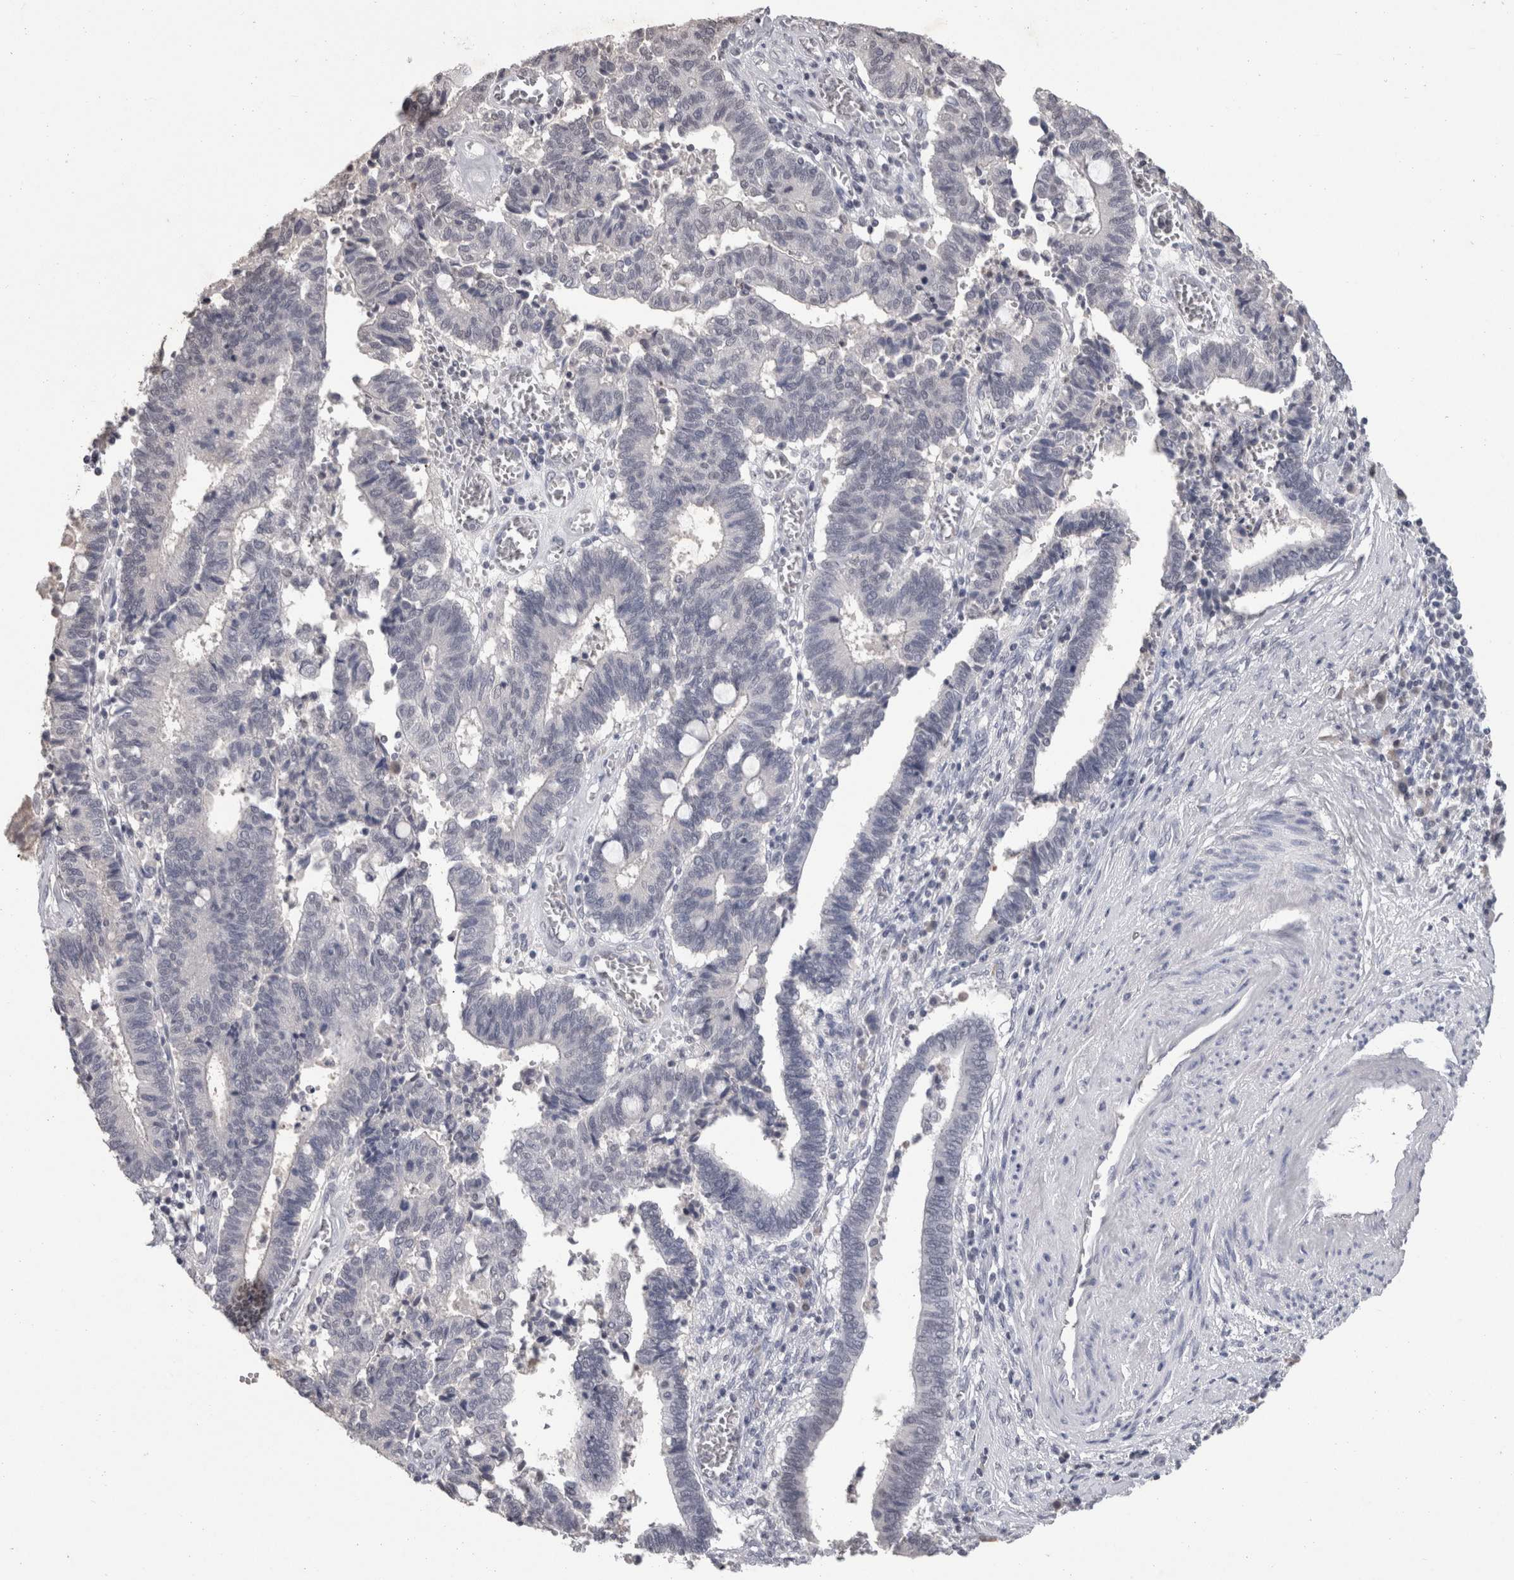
{"staining": {"intensity": "negative", "quantity": "none", "location": "none"}, "tissue": "cervical cancer", "cell_type": "Tumor cells", "image_type": "cancer", "snomed": [{"axis": "morphology", "description": "Adenocarcinoma, NOS"}, {"axis": "topography", "description": "Cervix"}], "caption": "An image of human adenocarcinoma (cervical) is negative for staining in tumor cells. (Stains: DAB (3,3'-diaminobenzidine) immunohistochemistry (IHC) with hematoxylin counter stain, Microscopy: brightfield microscopy at high magnification).", "gene": "DDX17", "patient": {"sex": "female", "age": 44}}